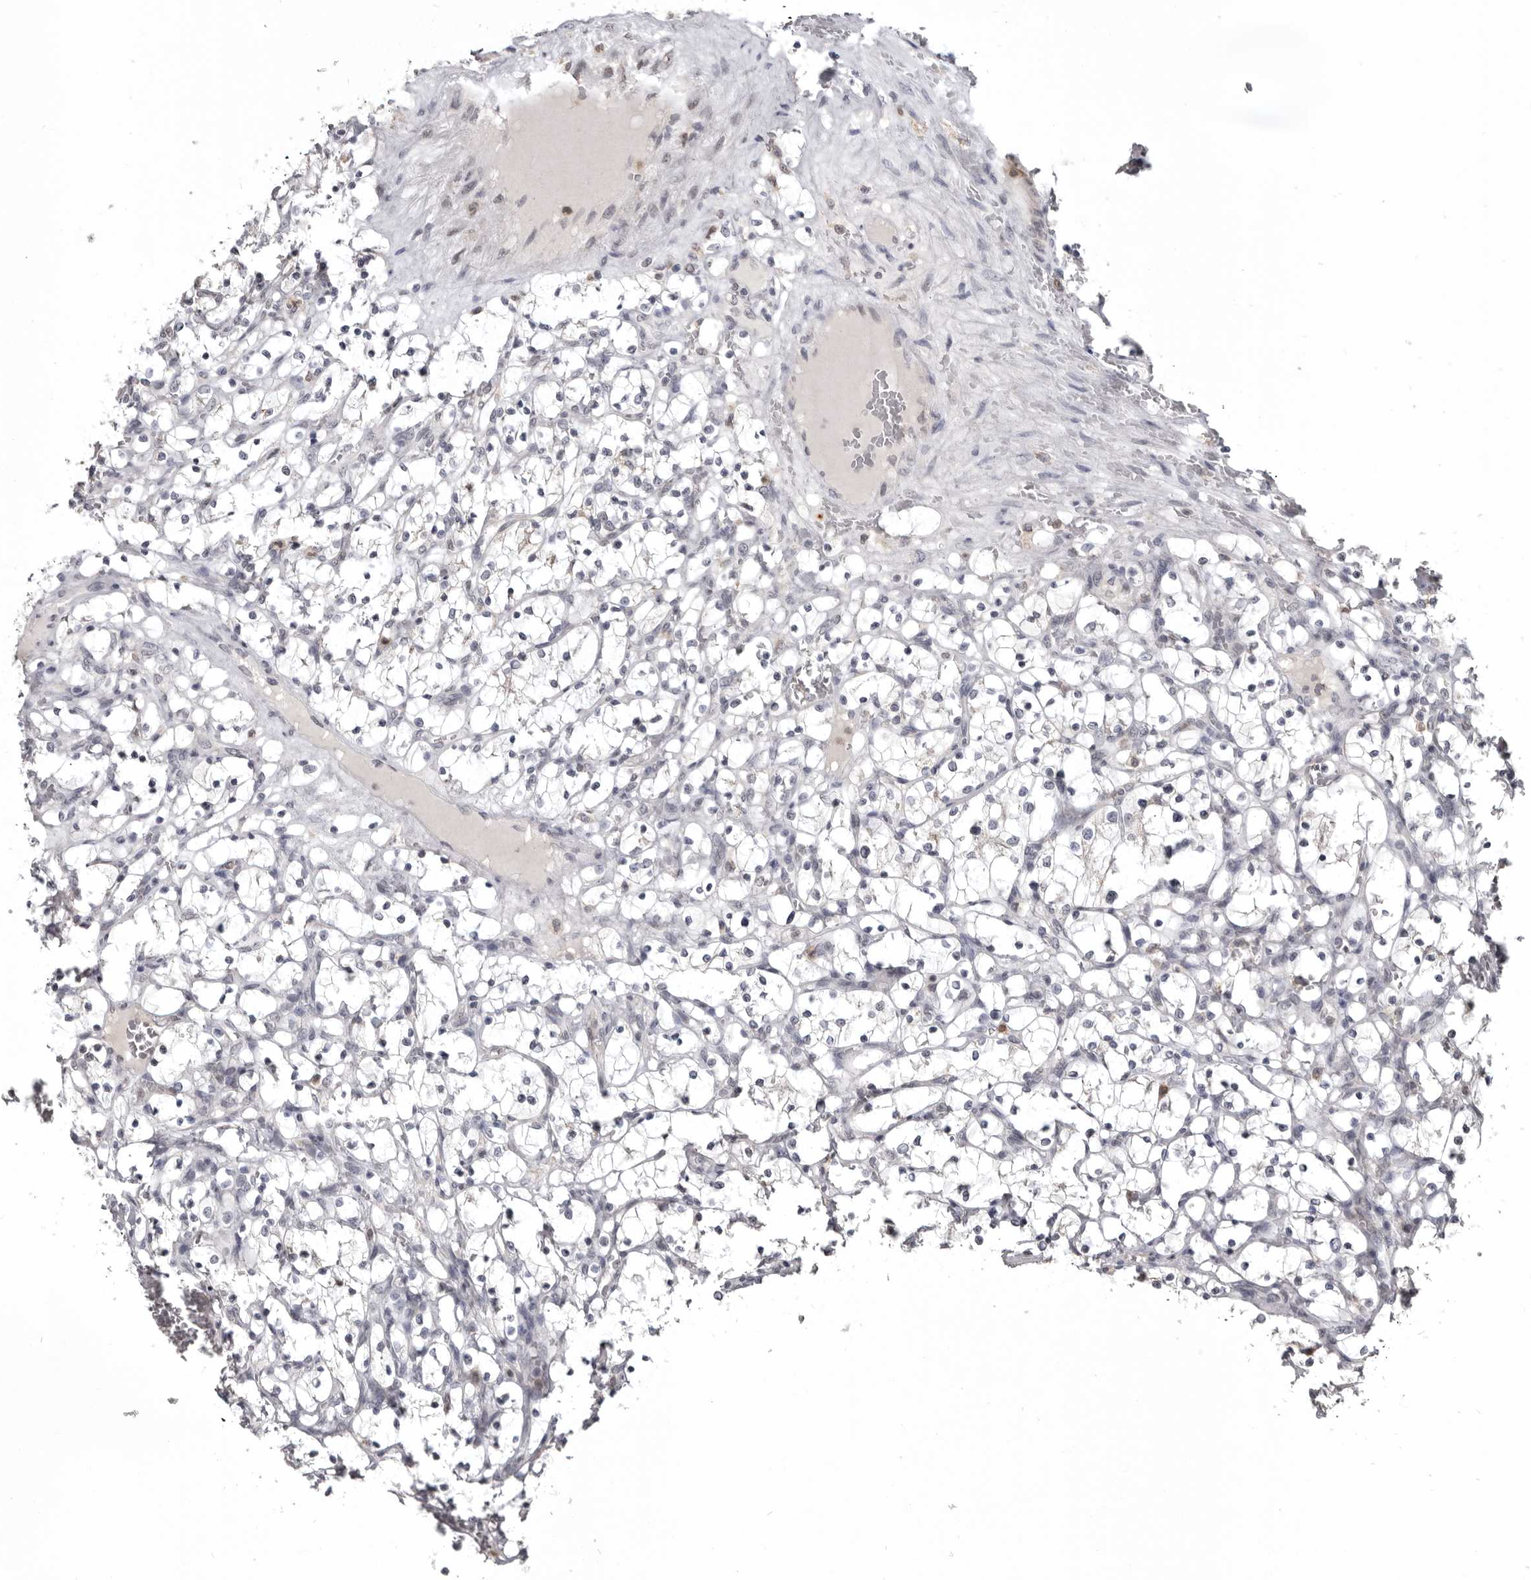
{"staining": {"intensity": "moderate", "quantity": "<25%", "location": "cytoplasmic/membranous"}, "tissue": "renal cancer", "cell_type": "Tumor cells", "image_type": "cancer", "snomed": [{"axis": "morphology", "description": "Adenocarcinoma, NOS"}, {"axis": "topography", "description": "Kidney"}], "caption": "Renal adenocarcinoma stained with DAB (3,3'-diaminobenzidine) immunohistochemistry shows low levels of moderate cytoplasmic/membranous staining in about <25% of tumor cells.", "gene": "CGN", "patient": {"sex": "female", "age": 69}}